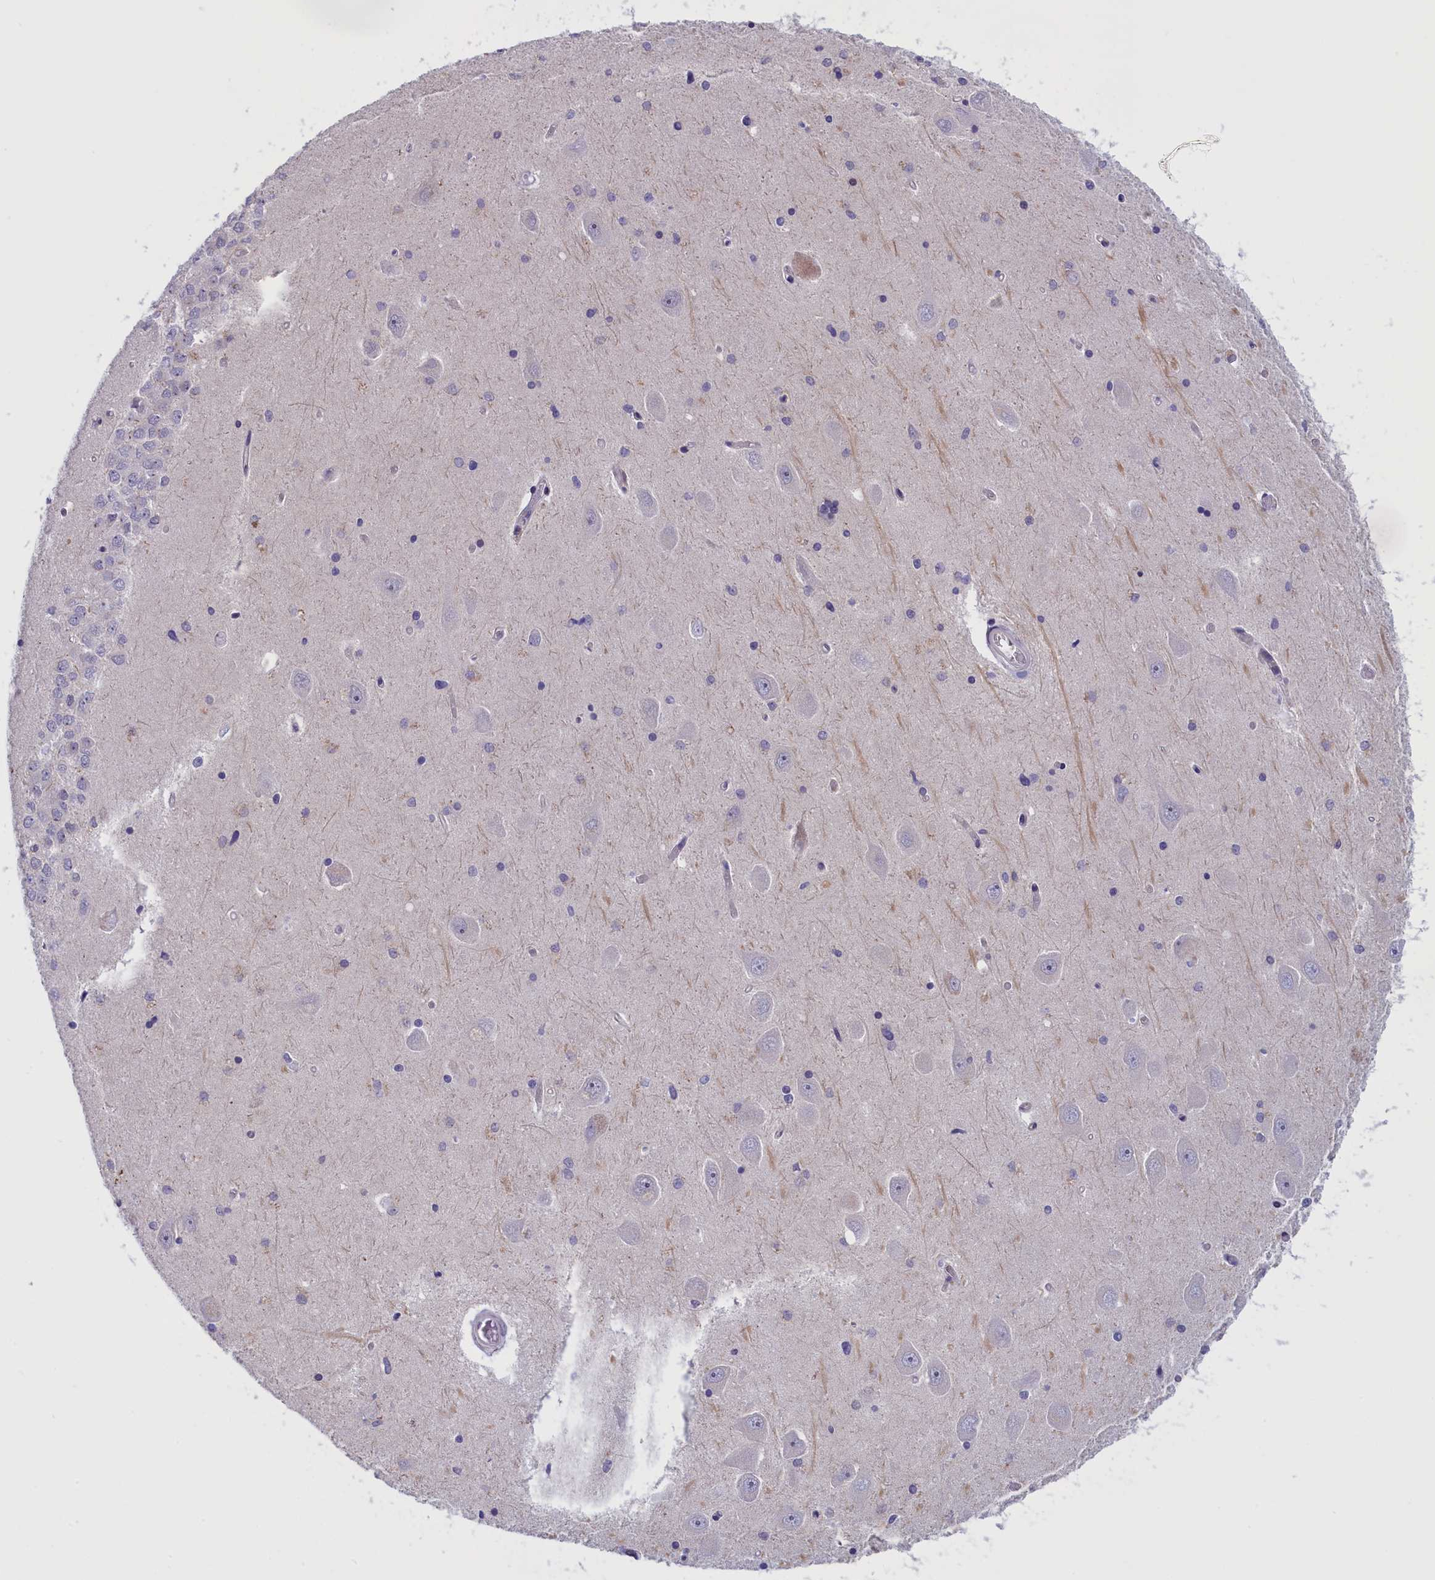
{"staining": {"intensity": "negative", "quantity": "none", "location": "none"}, "tissue": "hippocampus", "cell_type": "Glial cells", "image_type": "normal", "snomed": [{"axis": "morphology", "description": "Normal tissue, NOS"}, {"axis": "topography", "description": "Hippocampus"}], "caption": "Protein analysis of normal hippocampus exhibits no significant staining in glial cells. Nuclei are stained in blue.", "gene": "IGFALS", "patient": {"sex": "male", "age": 45}}